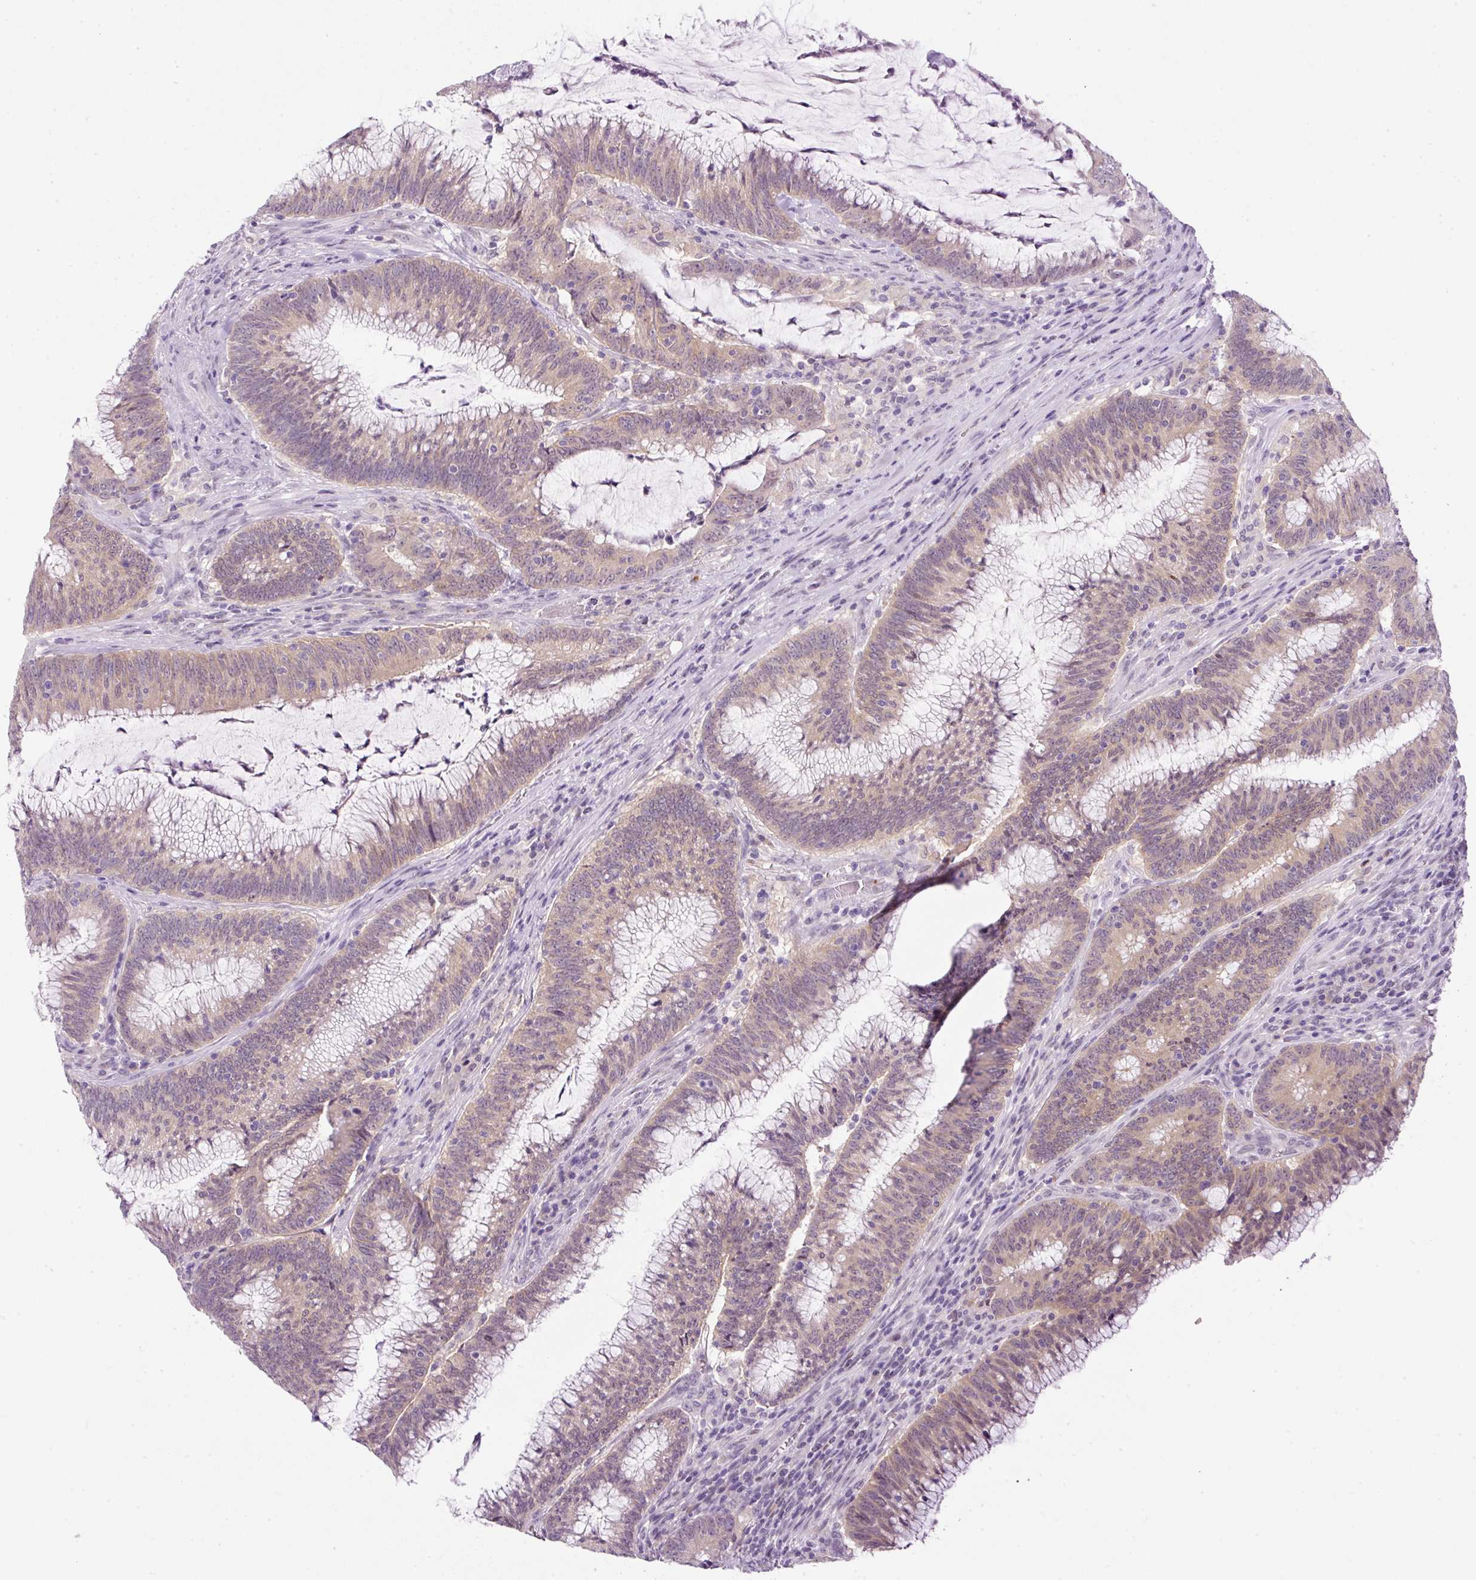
{"staining": {"intensity": "weak", "quantity": ">75%", "location": "cytoplasmic/membranous"}, "tissue": "colorectal cancer", "cell_type": "Tumor cells", "image_type": "cancer", "snomed": [{"axis": "morphology", "description": "Adenocarcinoma, NOS"}, {"axis": "topography", "description": "Rectum"}], "caption": "High-magnification brightfield microscopy of colorectal adenocarcinoma stained with DAB (brown) and counterstained with hematoxylin (blue). tumor cells exhibit weak cytoplasmic/membranous positivity is identified in approximately>75% of cells.", "gene": "SRC", "patient": {"sex": "female", "age": 77}}